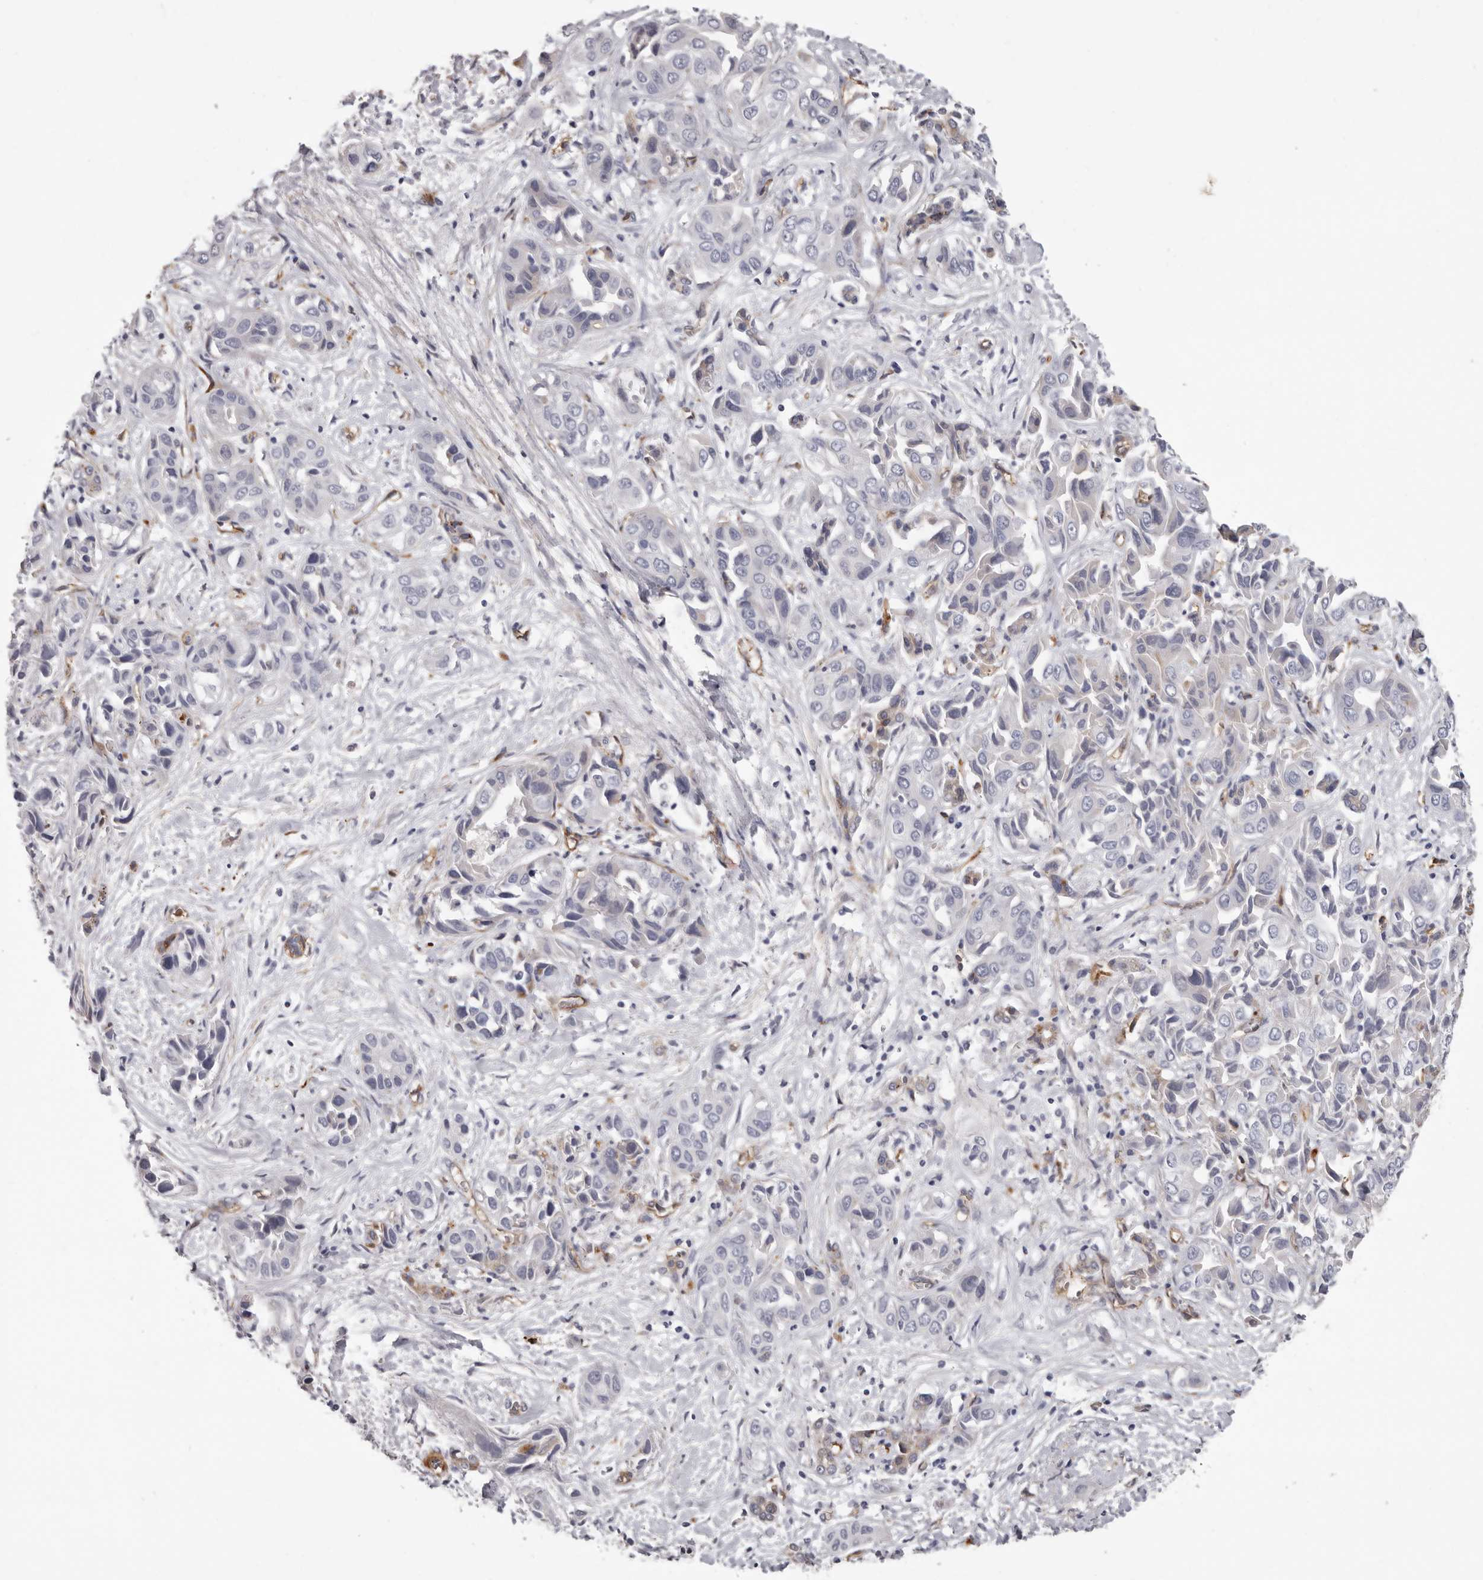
{"staining": {"intensity": "negative", "quantity": "none", "location": "none"}, "tissue": "liver cancer", "cell_type": "Tumor cells", "image_type": "cancer", "snomed": [{"axis": "morphology", "description": "Cholangiocarcinoma"}, {"axis": "topography", "description": "Liver"}], "caption": "This is an immunohistochemistry (IHC) micrograph of liver cancer. There is no staining in tumor cells.", "gene": "ADGRL4", "patient": {"sex": "female", "age": 52}}